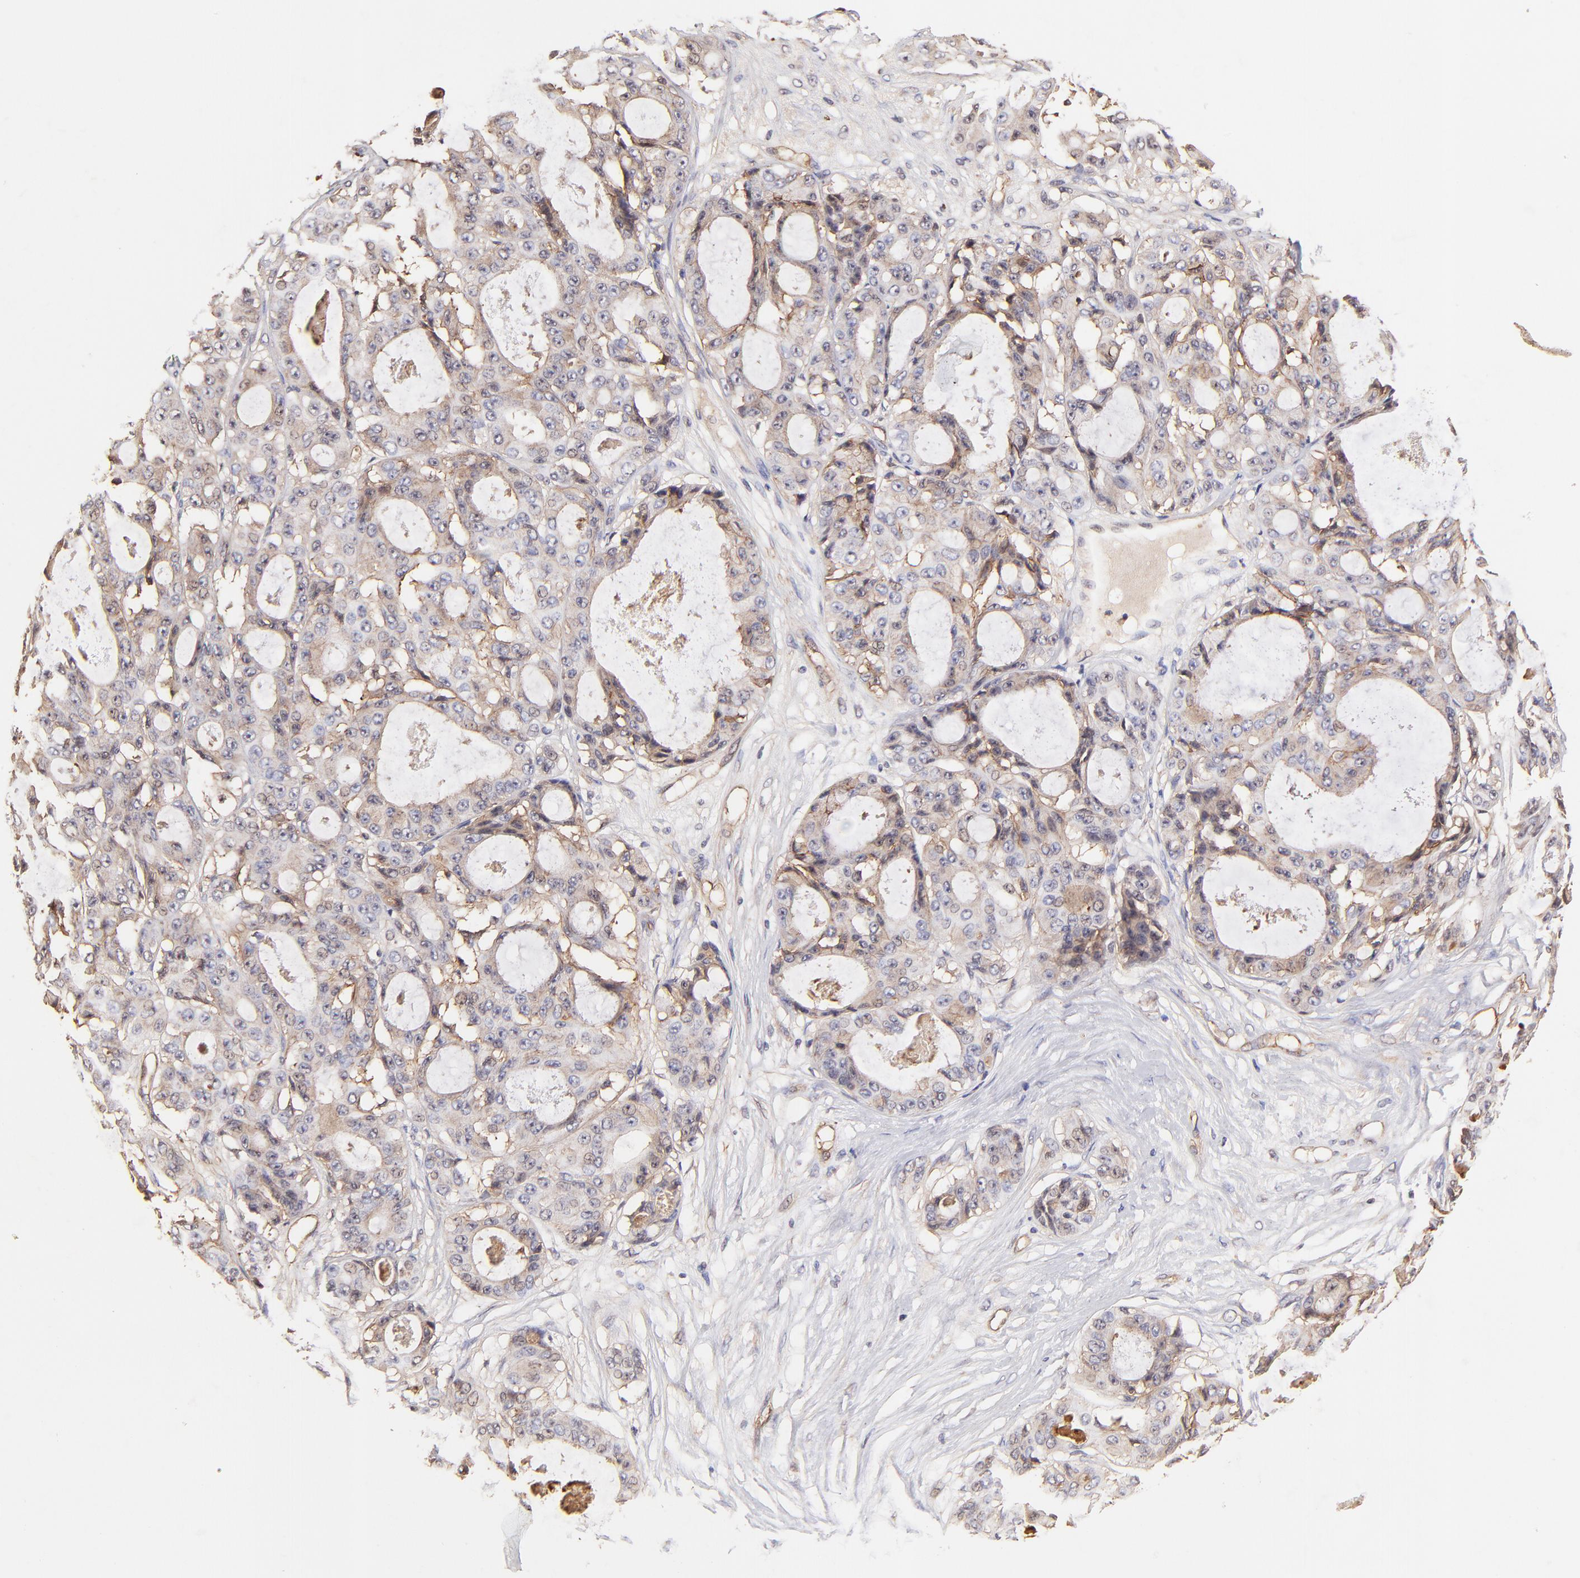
{"staining": {"intensity": "weak", "quantity": ">75%", "location": "cytoplasmic/membranous"}, "tissue": "ovarian cancer", "cell_type": "Tumor cells", "image_type": "cancer", "snomed": [{"axis": "morphology", "description": "Carcinoma, endometroid"}, {"axis": "topography", "description": "Ovary"}], "caption": "Immunohistochemical staining of human endometroid carcinoma (ovarian) reveals low levels of weak cytoplasmic/membranous protein staining in approximately >75% of tumor cells.", "gene": "ITGB1", "patient": {"sex": "female", "age": 61}}